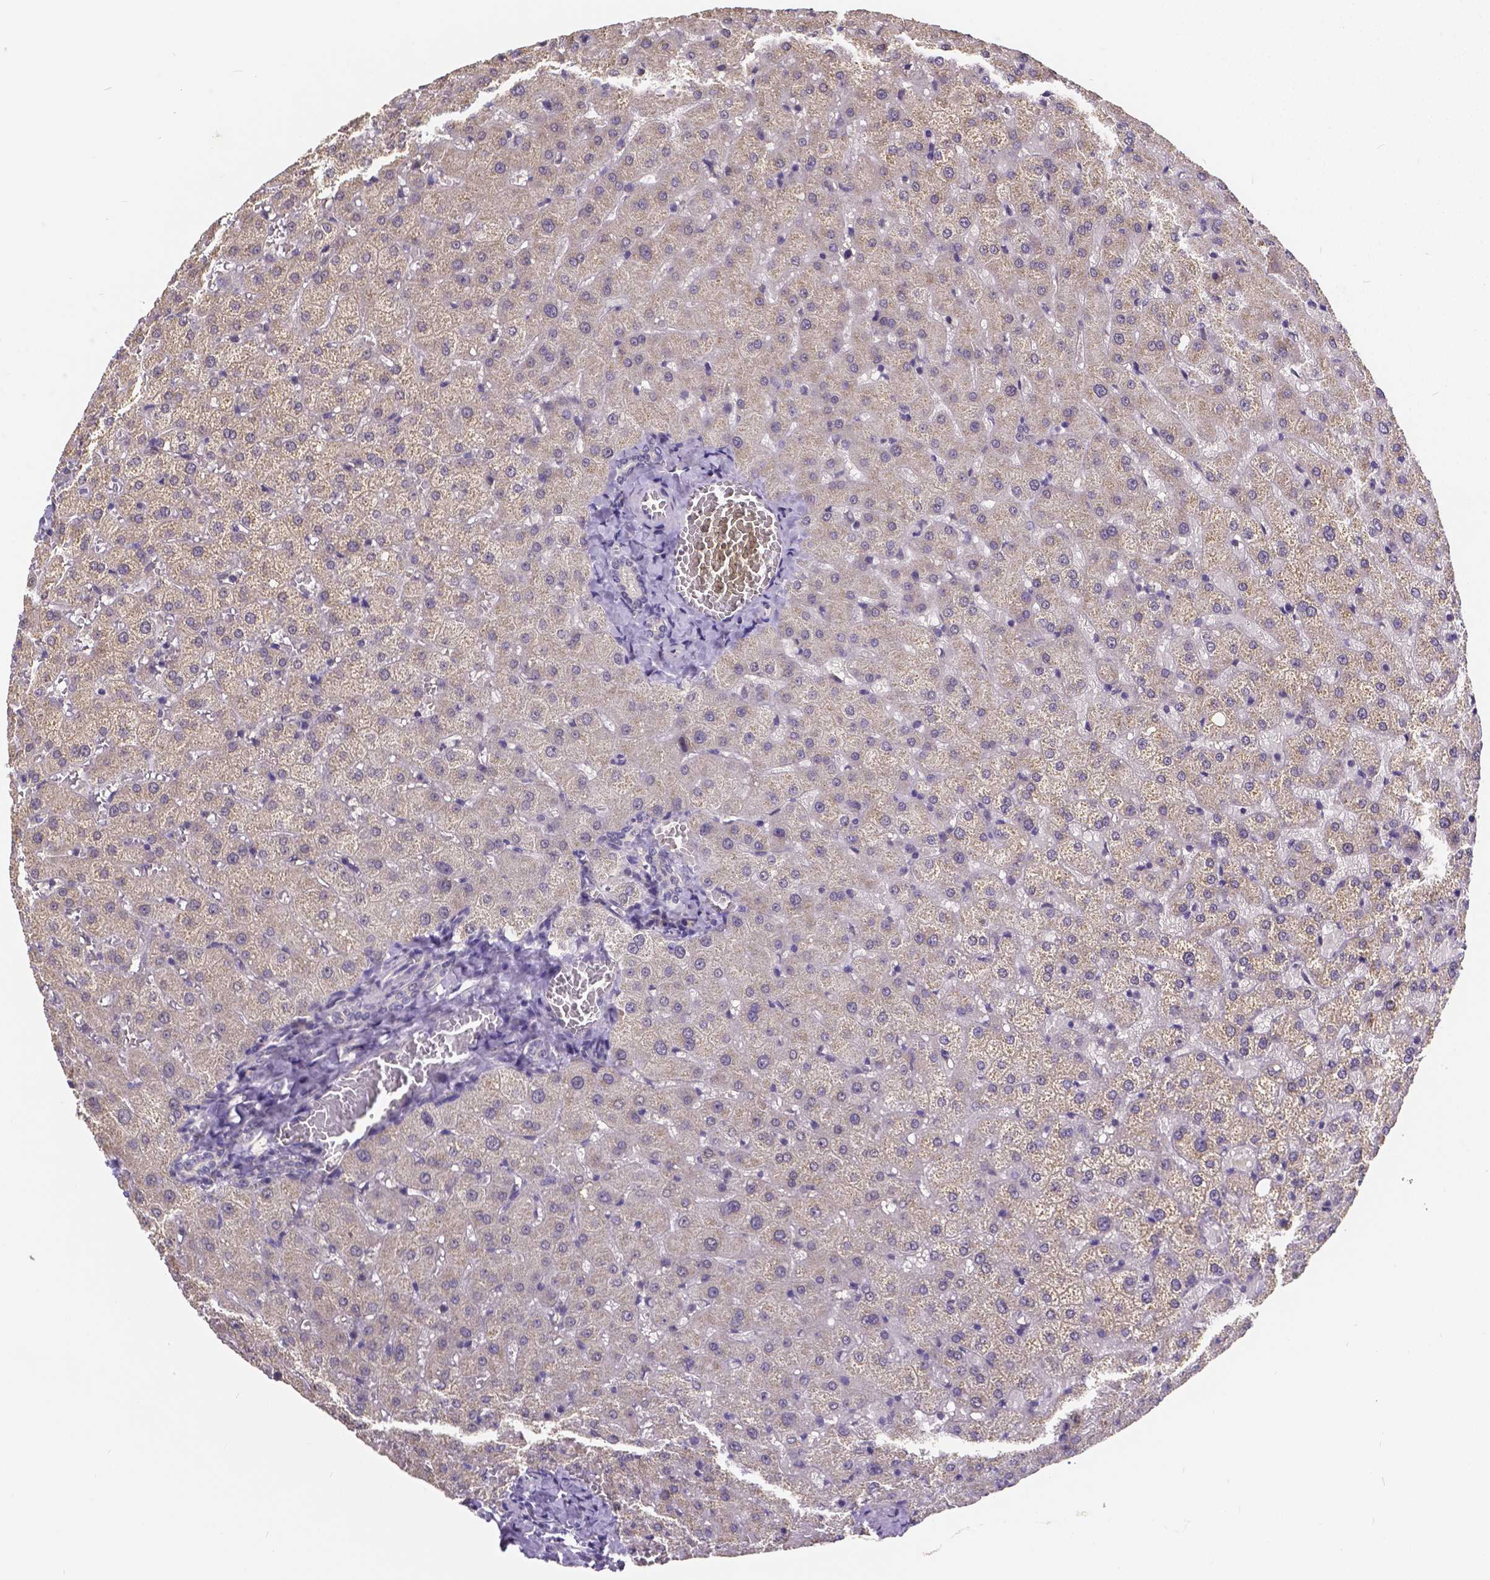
{"staining": {"intensity": "negative", "quantity": "none", "location": "none"}, "tissue": "liver", "cell_type": "Cholangiocytes", "image_type": "normal", "snomed": [{"axis": "morphology", "description": "Normal tissue, NOS"}, {"axis": "topography", "description": "Liver"}], "caption": "An immunohistochemistry (IHC) micrograph of unremarkable liver is shown. There is no staining in cholangiocytes of liver. Nuclei are stained in blue.", "gene": "CTNNA2", "patient": {"sex": "female", "age": 50}}